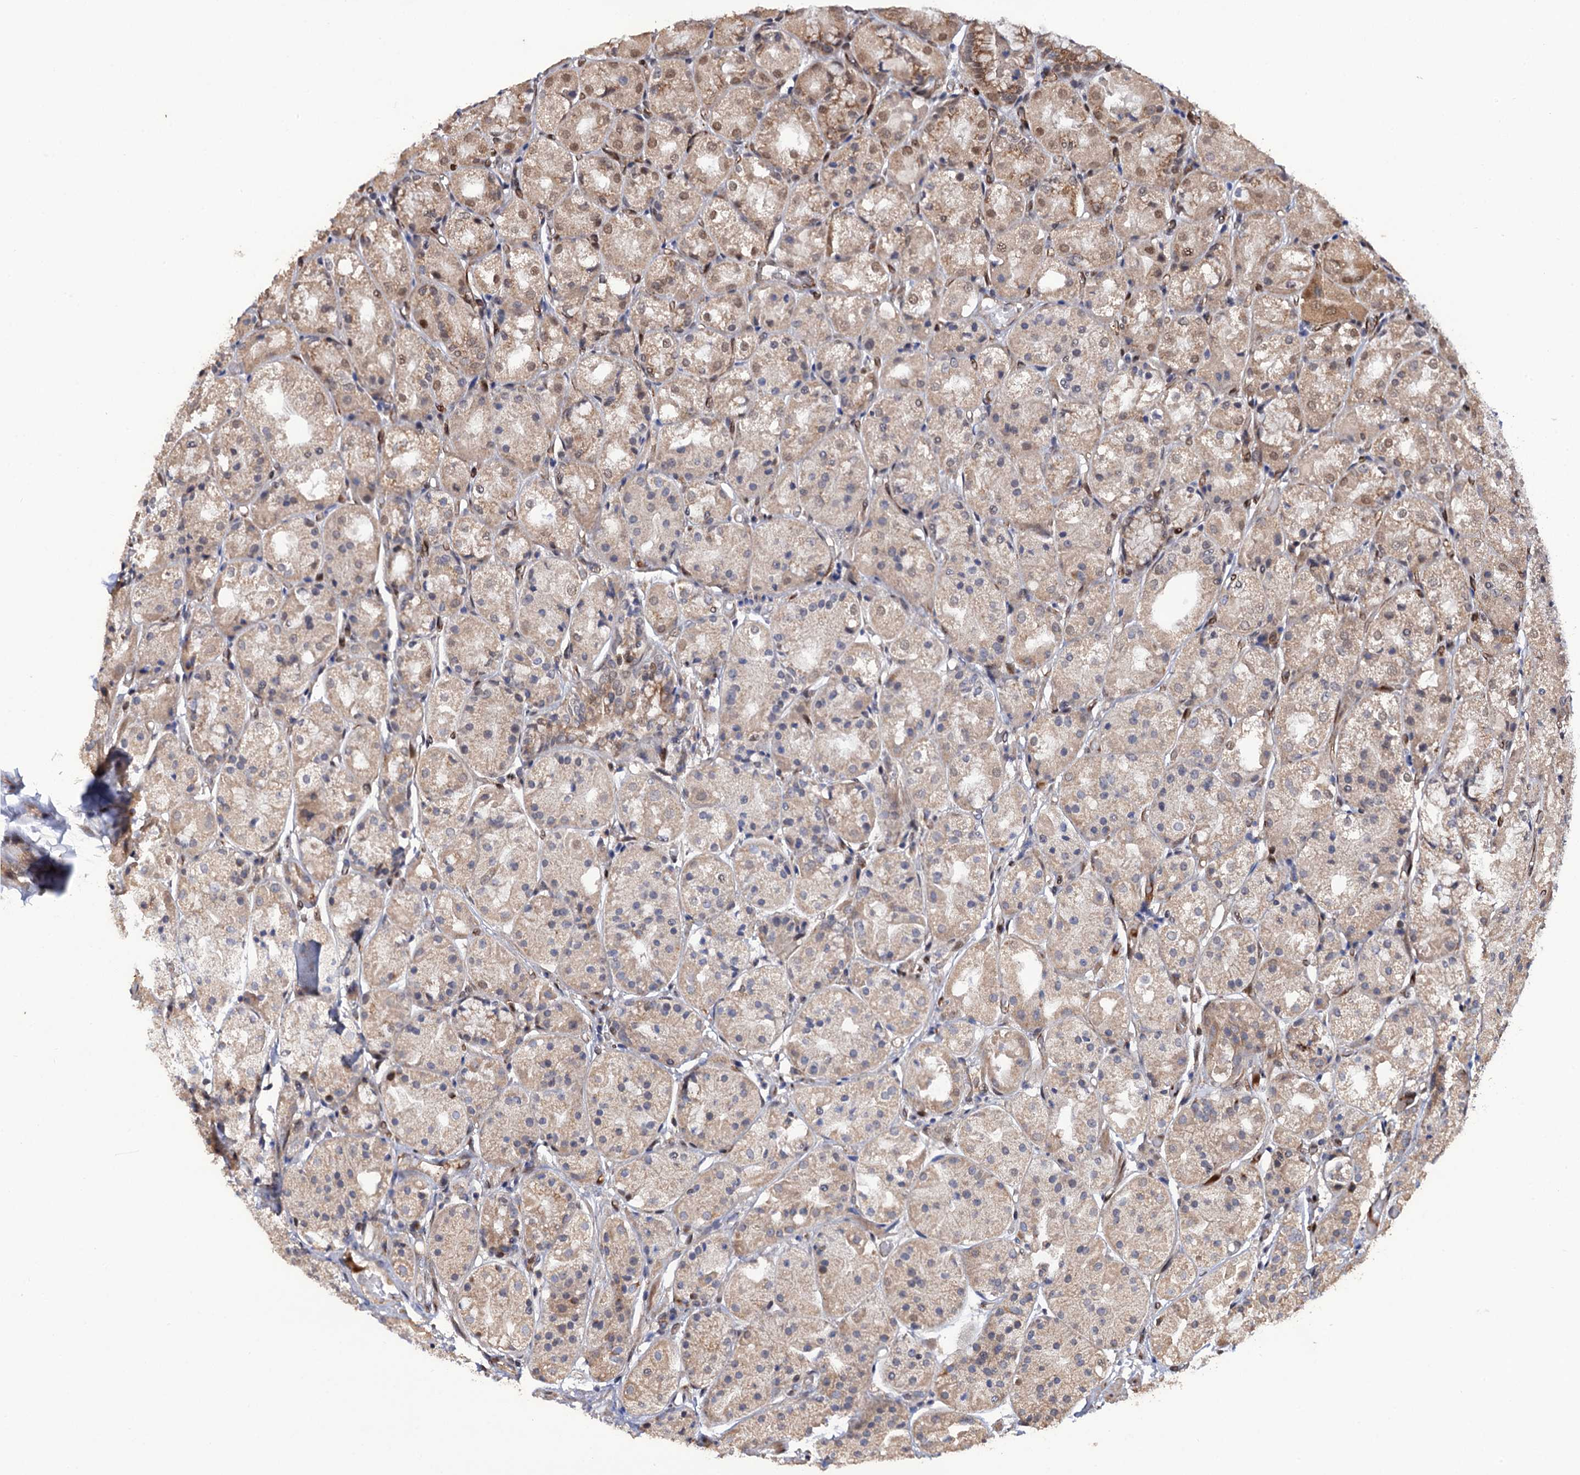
{"staining": {"intensity": "strong", "quantity": "25%-75%", "location": "cytoplasmic/membranous,nuclear"}, "tissue": "stomach", "cell_type": "Glandular cells", "image_type": "normal", "snomed": [{"axis": "morphology", "description": "Normal tissue, NOS"}, {"axis": "topography", "description": "Stomach, upper"}], "caption": "Stomach stained with DAB immunohistochemistry (IHC) displays high levels of strong cytoplasmic/membranous,nuclear expression in approximately 25%-75% of glandular cells. Nuclei are stained in blue.", "gene": "LRRC63", "patient": {"sex": "male", "age": 72}}